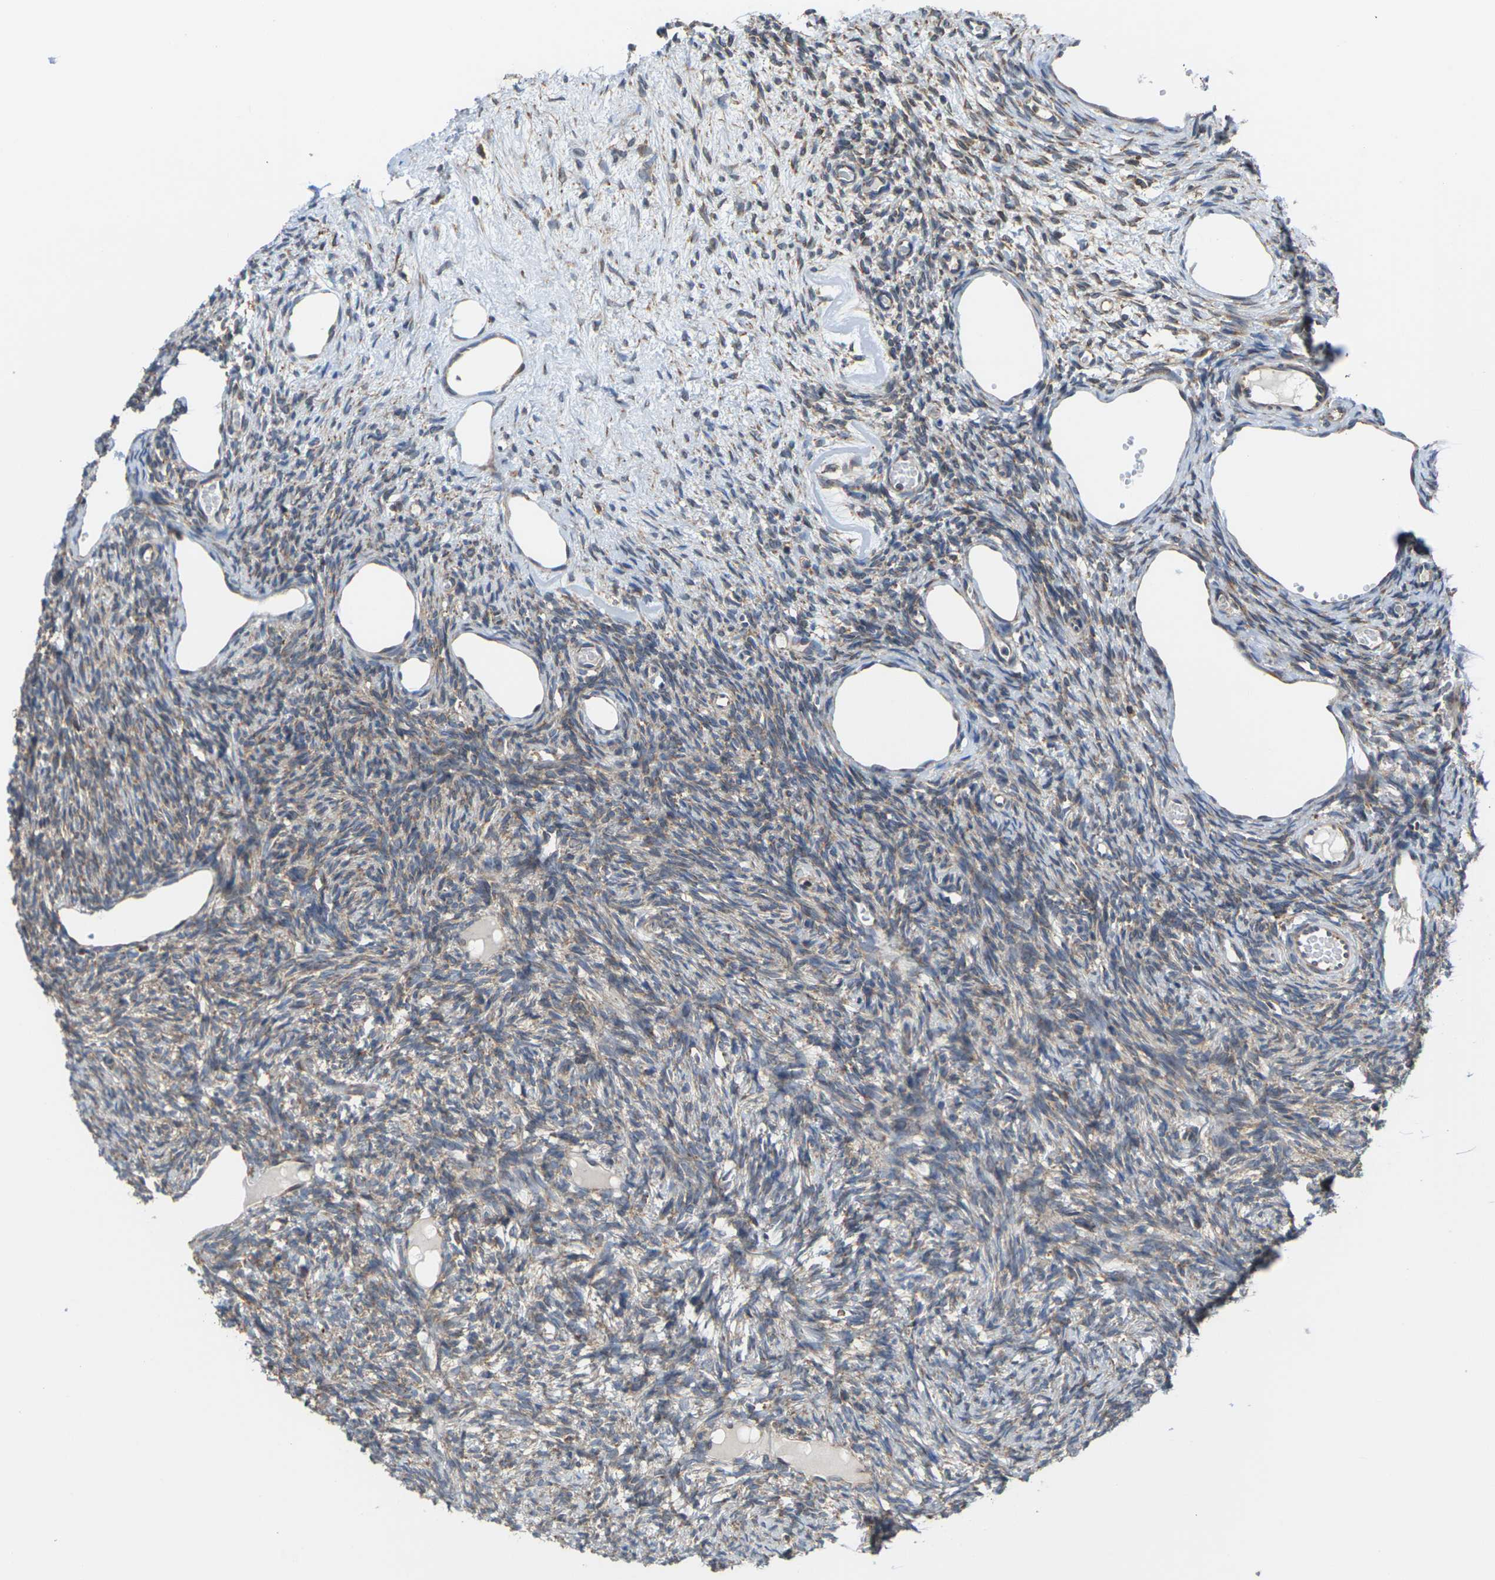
{"staining": {"intensity": "weak", "quantity": "25%-75%", "location": "cytoplasmic/membranous"}, "tissue": "ovary", "cell_type": "Ovarian stroma cells", "image_type": "normal", "snomed": [{"axis": "morphology", "description": "Normal tissue, NOS"}, {"axis": "topography", "description": "Ovary"}], "caption": "Brown immunohistochemical staining in normal human ovary exhibits weak cytoplasmic/membranous staining in approximately 25%-75% of ovarian stroma cells.", "gene": "PDZK1IP1", "patient": {"sex": "female", "age": 33}}